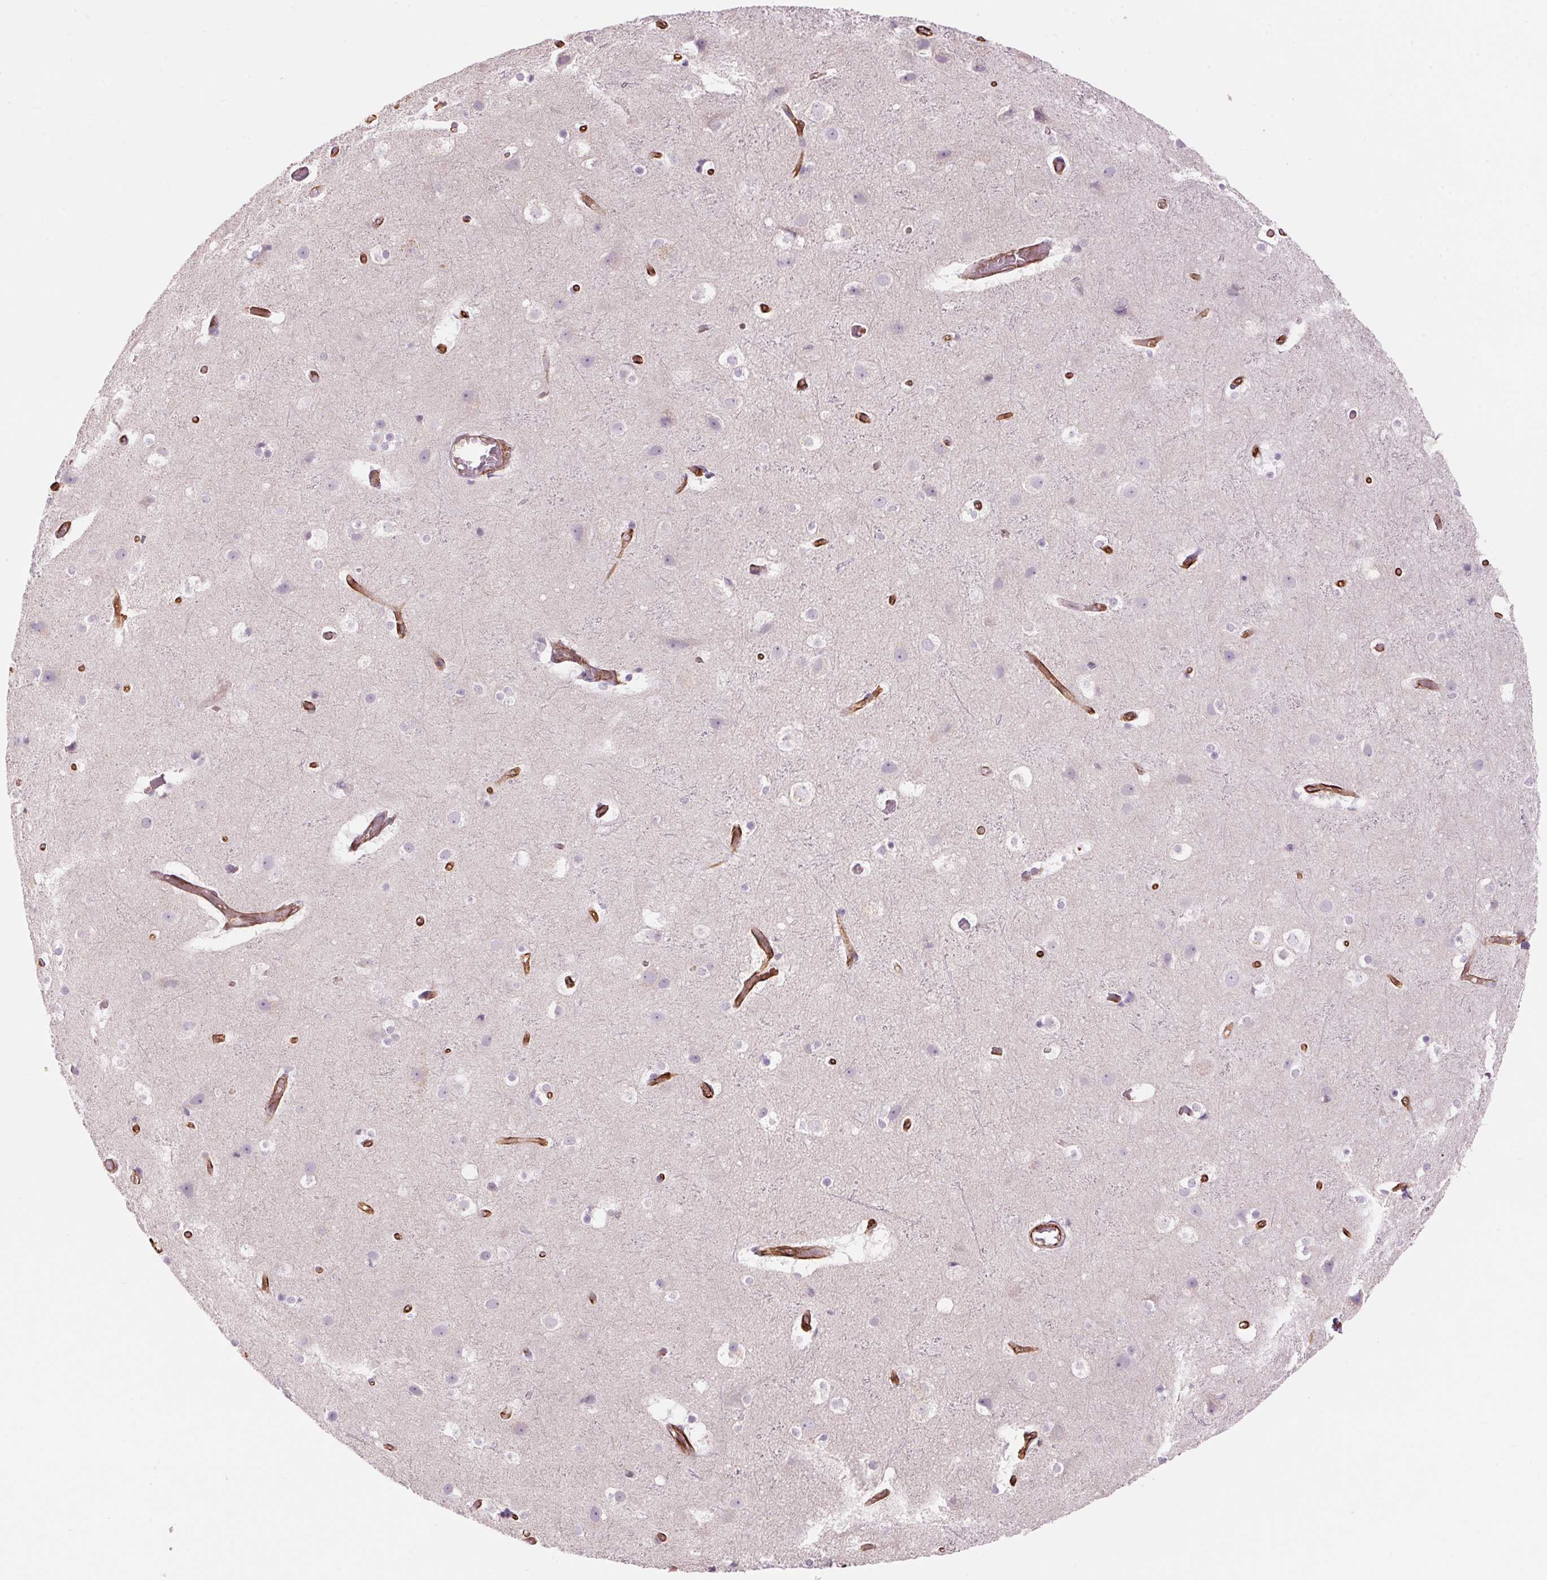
{"staining": {"intensity": "strong", "quantity": ">75%", "location": "cytoplasmic/membranous"}, "tissue": "cerebral cortex", "cell_type": "Endothelial cells", "image_type": "normal", "snomed": [{"axis": "morphology", "description": "Normal tissue, NOS"}, {"axis": "topography", "description": "Cerebral cortex"}], "caption": "Immunohistochemical staining of benign human cerebral cortex demonstrates >75% levels of strong cytoplasmic/membranous protein positivity in about >75% of endothelial cells. The staining was performed using DAB (3,3'-diaminobenzidine), with brown indicating positive protein expression. Nuclei are stained blue with hematoxylin.", "gene": "CLPS", "patient": {"sex": "female", "age": 52}}